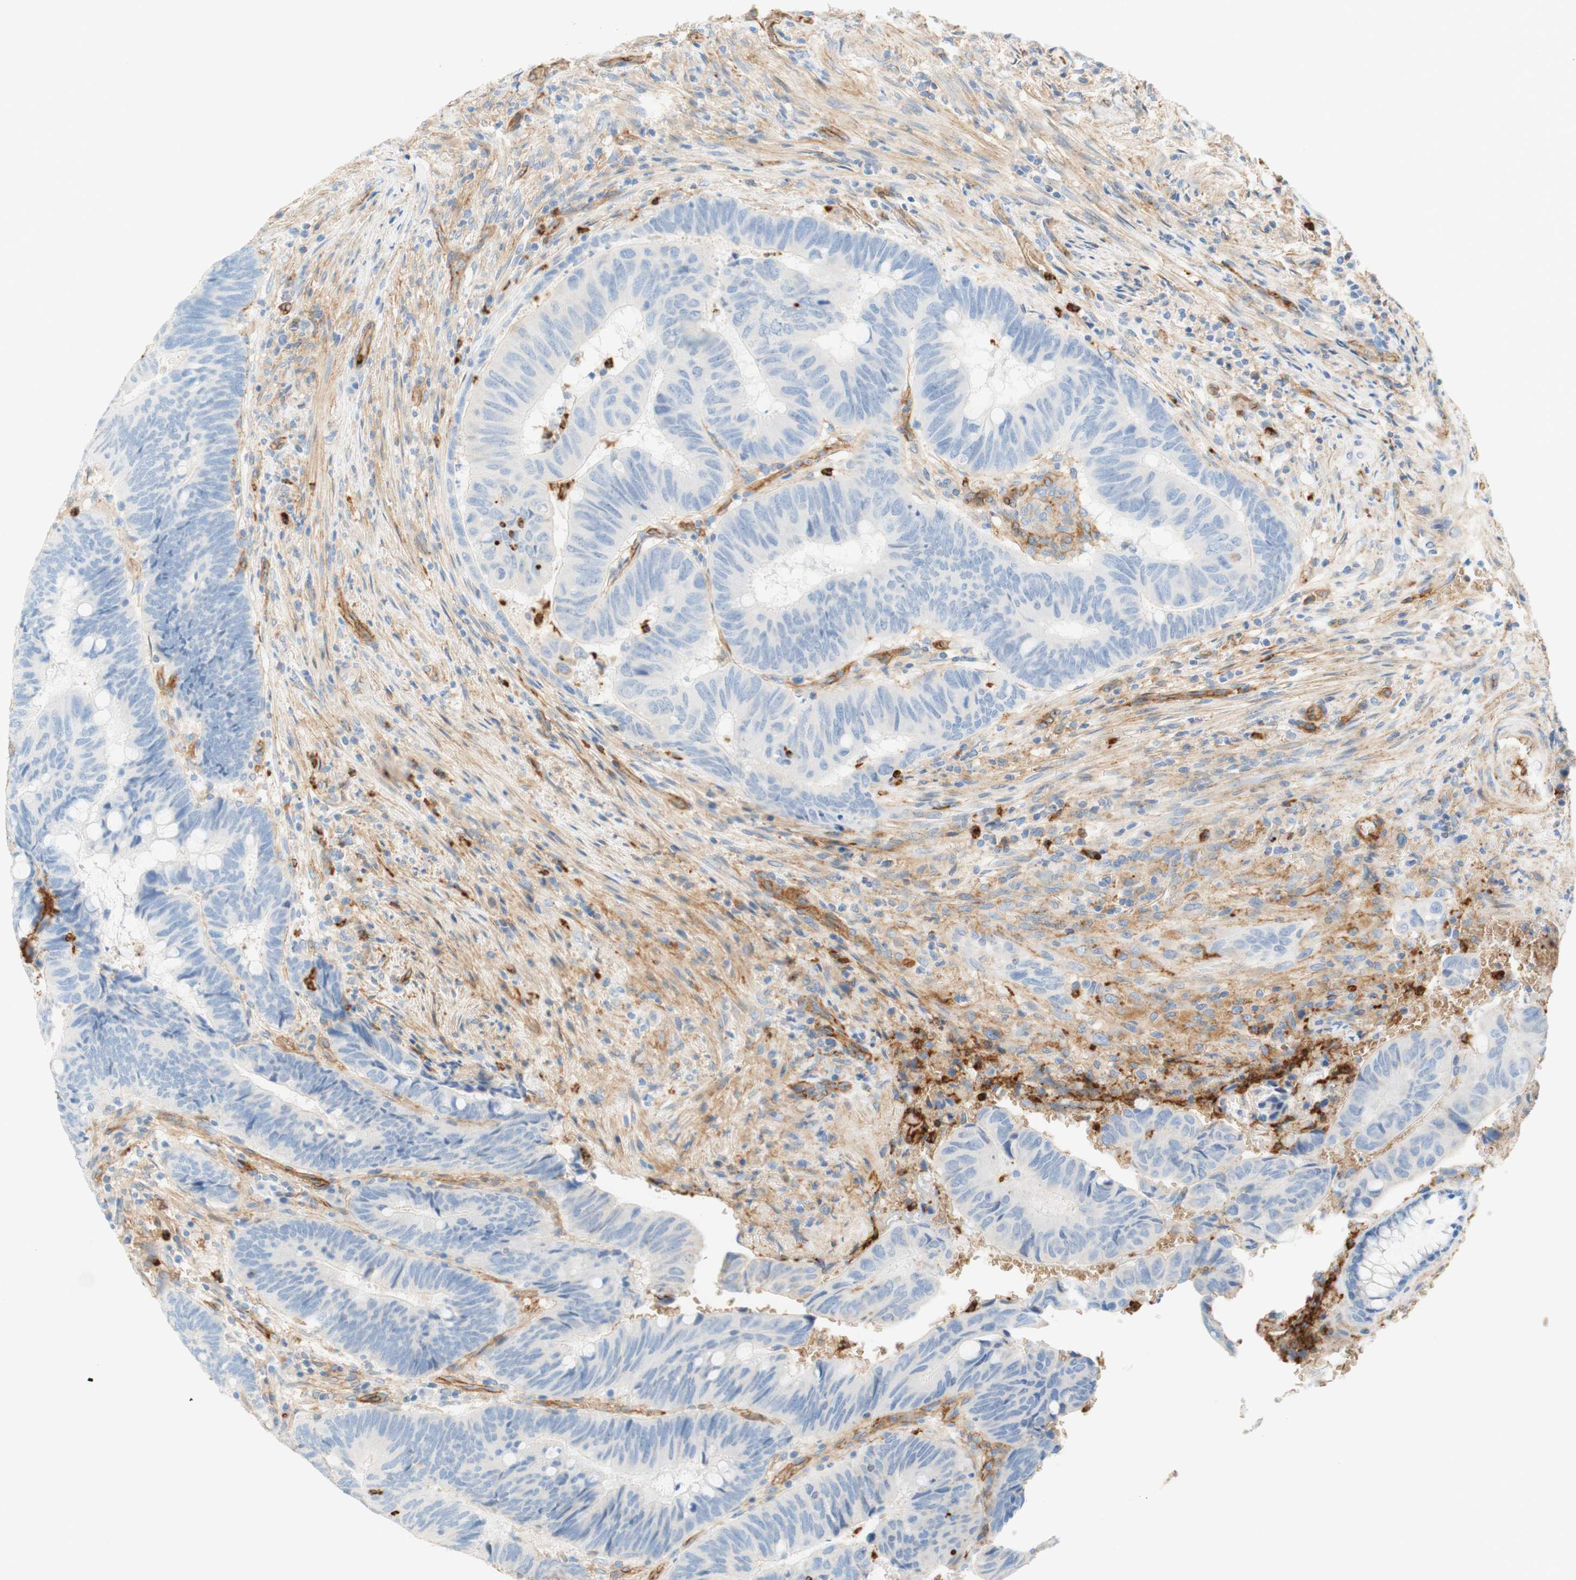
{"staining": {"intensity": "negative", "quantity": "none", "location": "none"}, "tissue": "colorectal cancer", "cell_type": "Tumor cells", "image_type": "cancer", "snomed": [{"axis": "morphology", "description": "Normal tissue, NOS"}, {"axis": "morphology", "description": "Adenocarcinoma, NOS"}, {"axis": "topography", "description": "Rectum"}, {"axis": "topography", "description": "Peripheral nerve tissue"}], "caption": "The immunohistochemistry micrograph has no significant staining in tumor cells of adenocarcinoma (colorectal) tissue.", "gene": "STOM", "patient": {"sex": "male", "age": 92}}